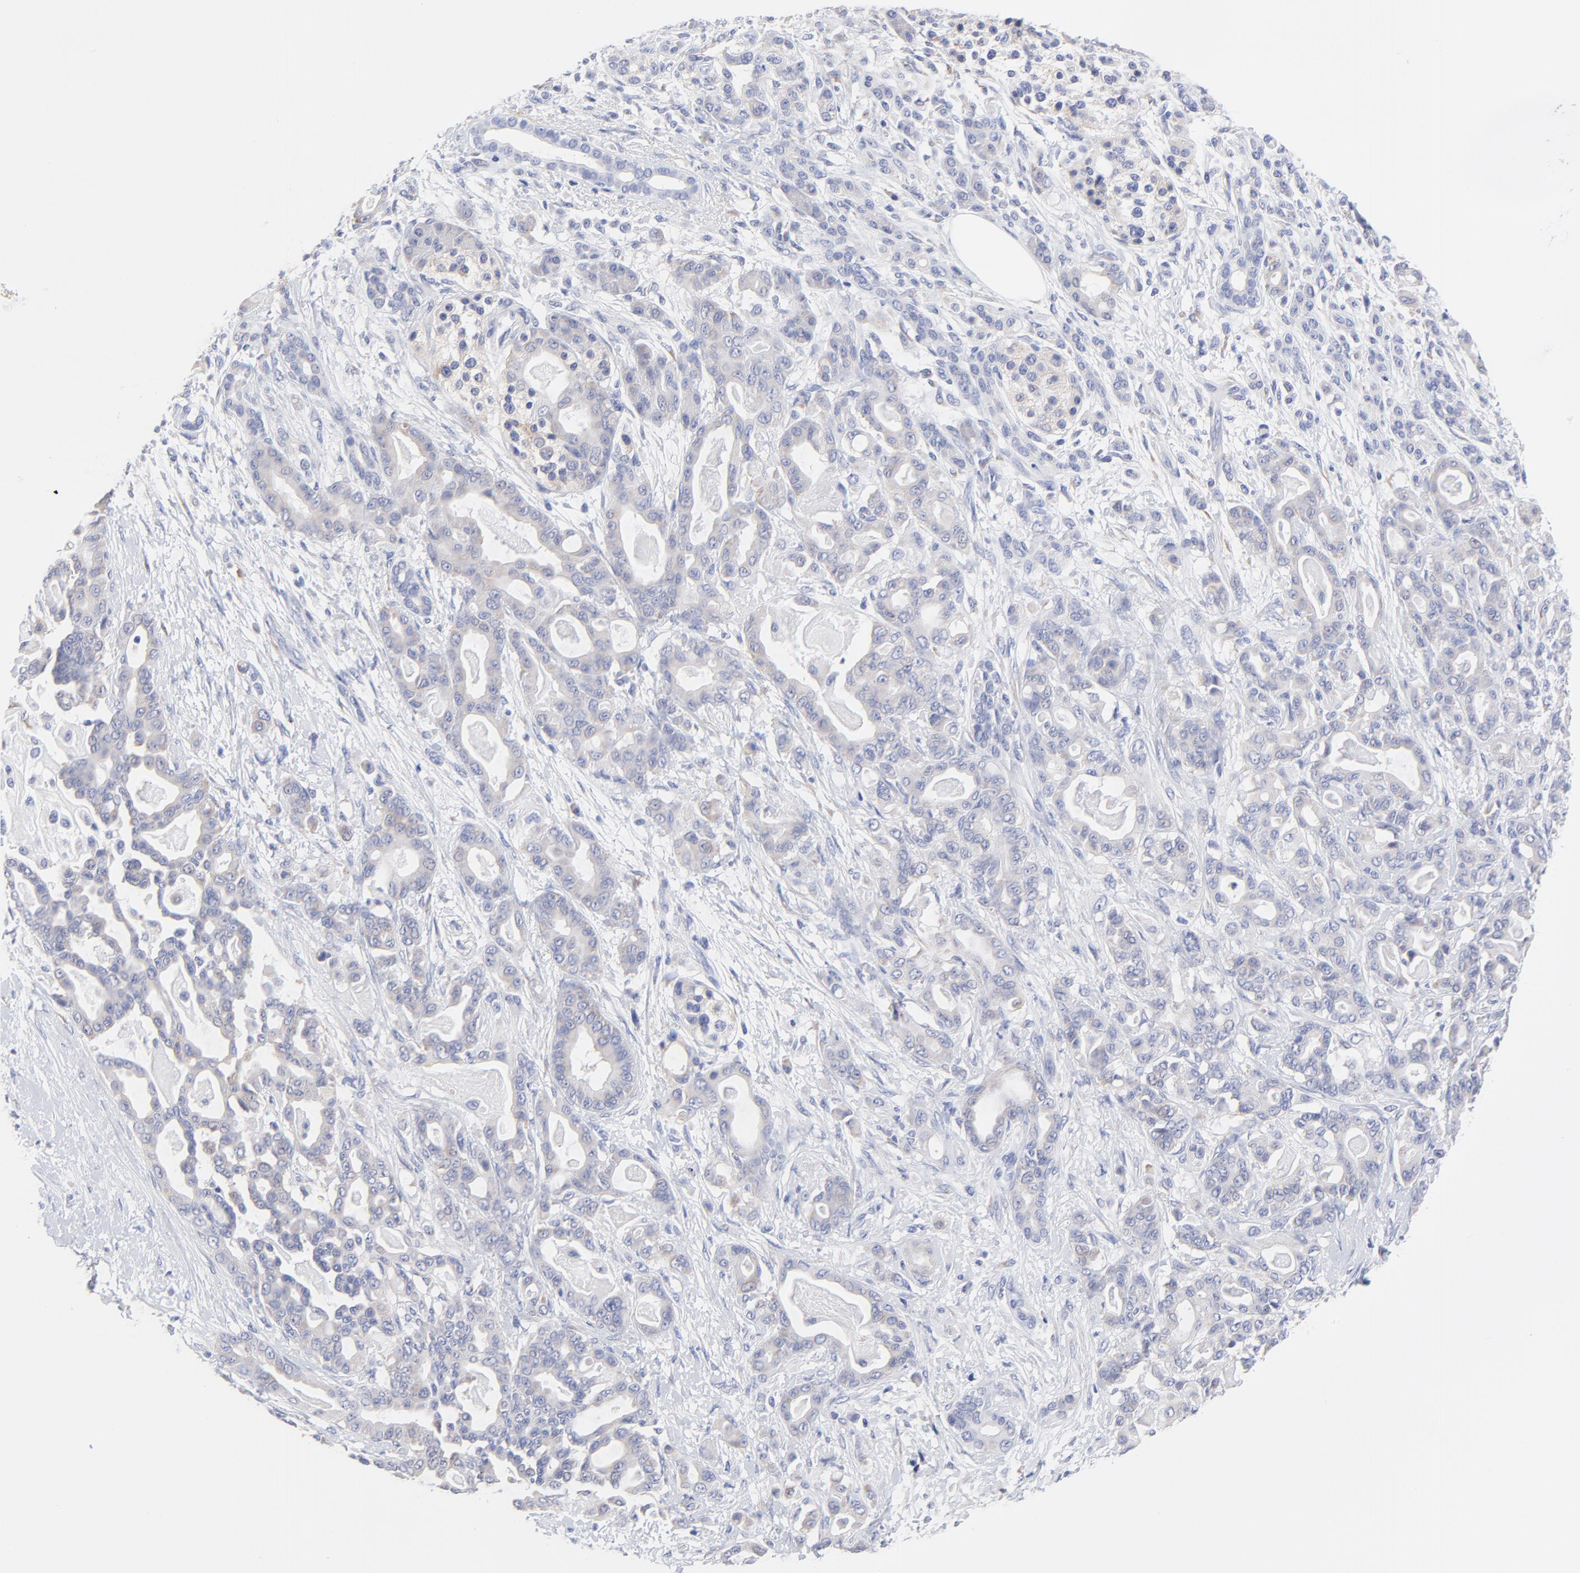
{"staining": {"intensity": "weak", "quantity": "25%-75%", "location": "cytoplasmic/membranous"}, "tissue": "pancreatic cancer", "cell_type": "Tumor cells", "image_type": "cancer", "snomed": [{"axis": "morphology", "description": "Adenocarcinoma, NOS"}, {"axis": "topography", "description": "Pancreas"}], "caption": "Adenocarcinoma (pancreatic) stained with a protein marker demonstrates weak staining in tumor cells.", "gene": "DUSP9", "patient": {"sex": "male", "age": 63}}